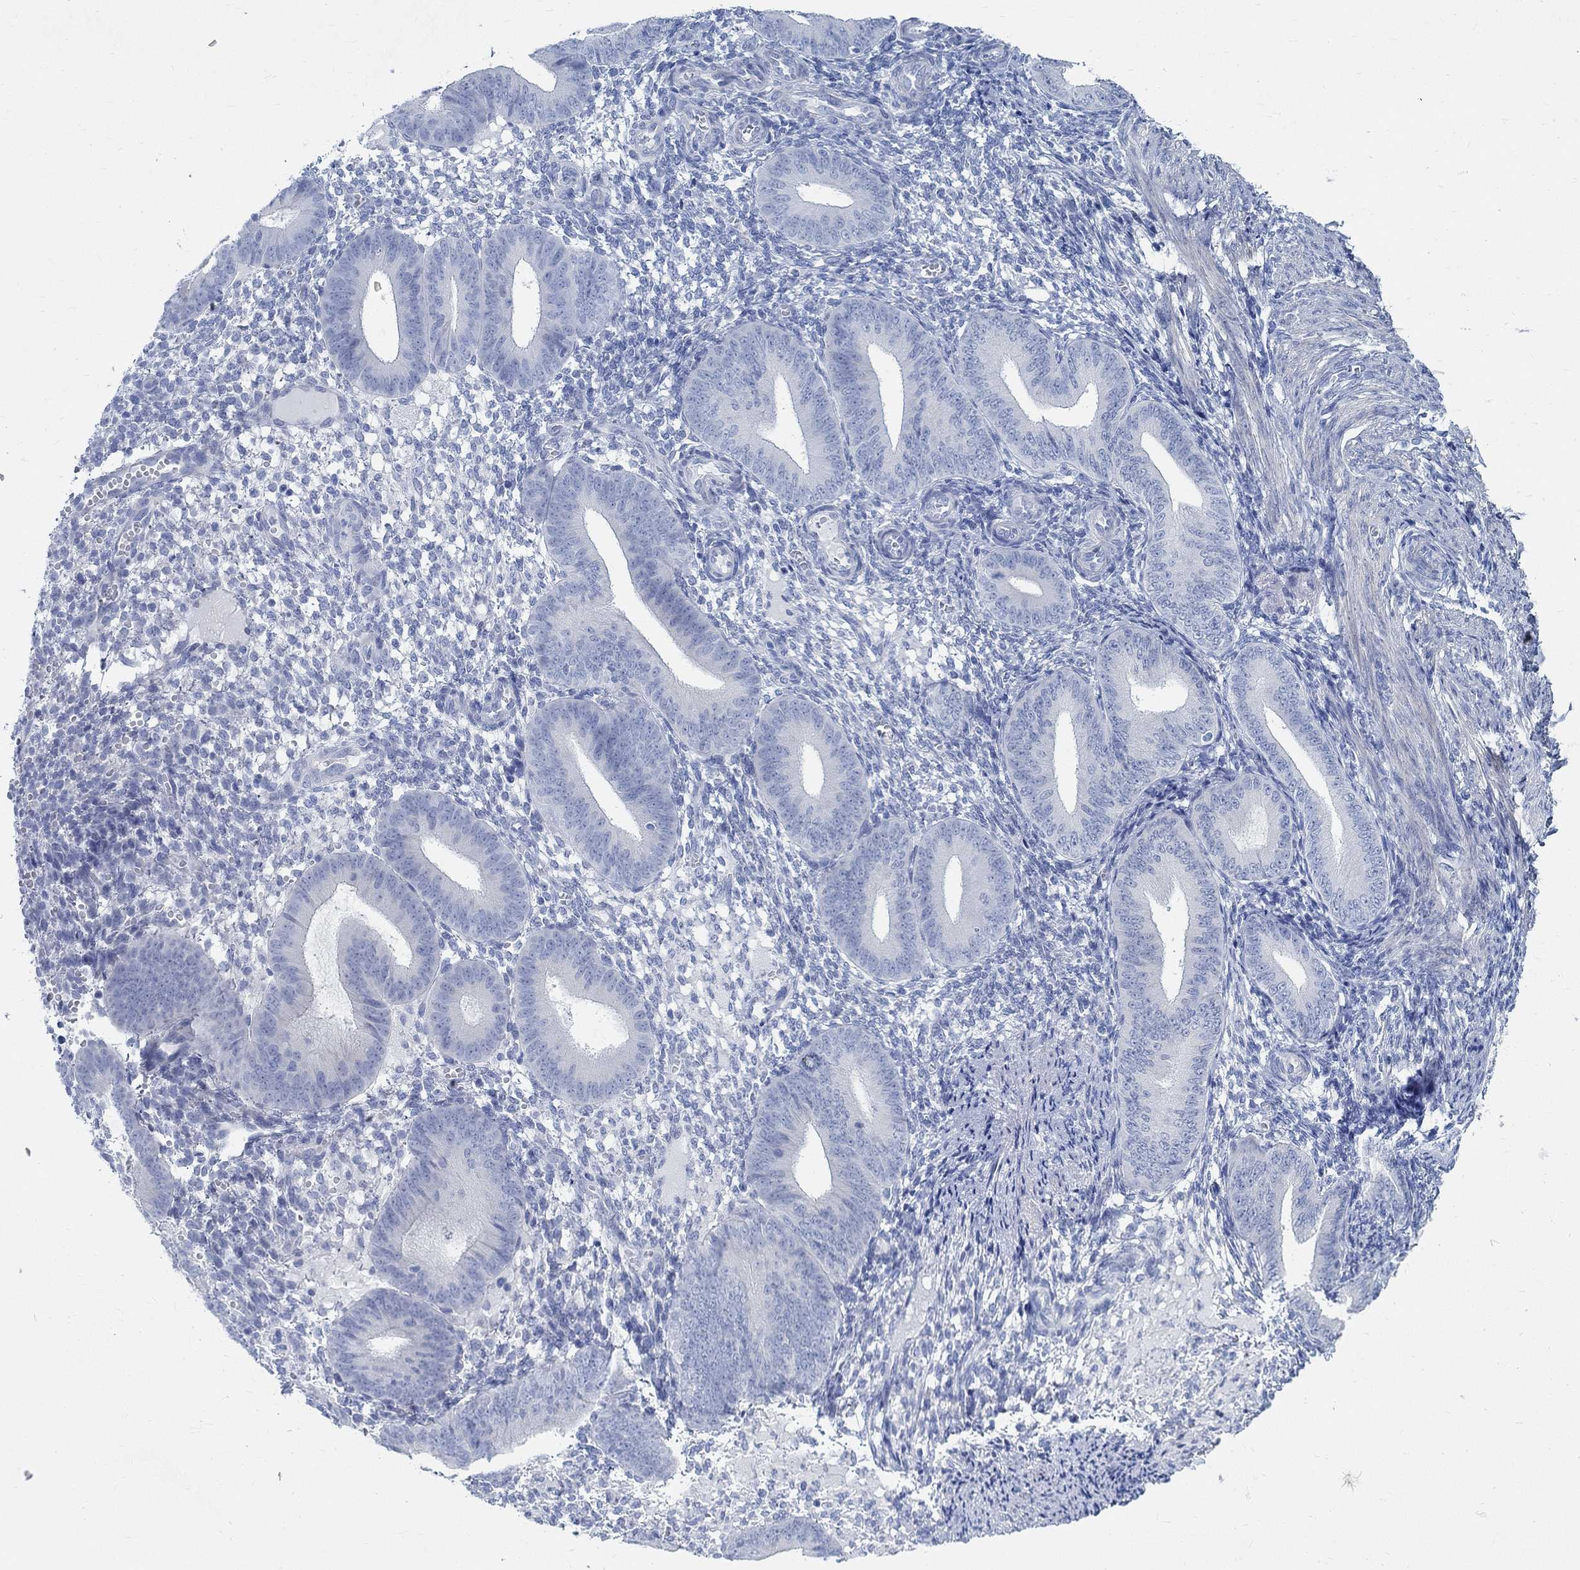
{"staining": {"intensity": "negative", "quantity": "none", "location": "none"}, "tissue": "endometrium", "cell_type": "Cells in endometrial stroma", "image_type": "normal", "snomed": [{"axis": "morphology", "description": "Normal tissue, NOS"}, {"axis": "topography", "description": "Endometrium"}], "caption": "A high-resolution micrograph shows immunohistochemistry (IHC) staining of benign endometrium, which reveals no significant expression in cells in endometrial stroma.", "gene": "RBM20", "patient": {"sex": "female", "age": 39}}